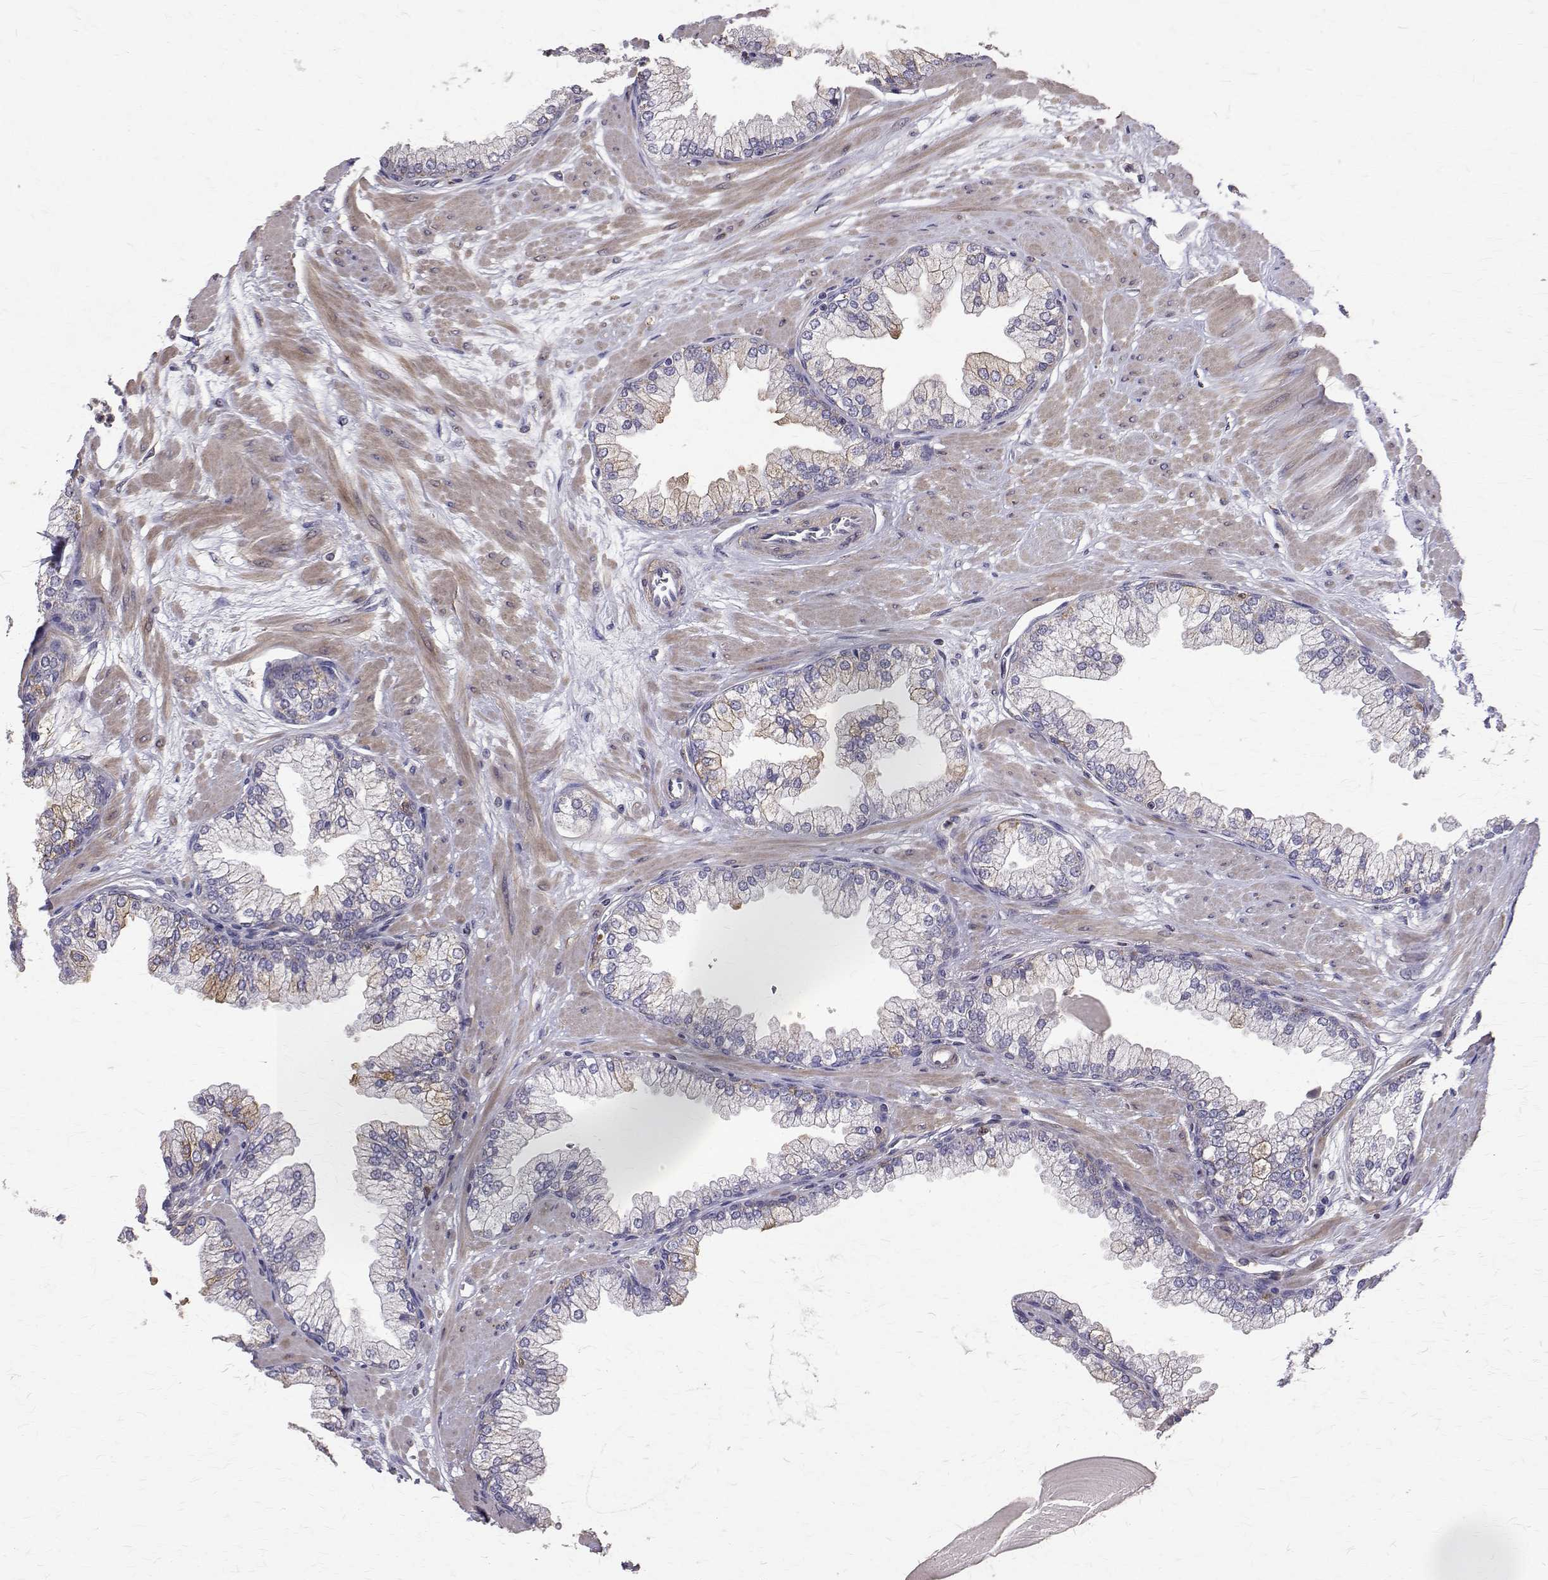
{"staining": {"intensity": "negative", "quantity": "none", "location": "none"}, "tissue": "prostate", "cell_type": "Glandular cells", "image_type": "normal", "snomed": [{"axis": "morphology", "description": "Normal tissue, NOS"}, {"axis": "topography", "description": "Prostate"}, {"axis": "topography", "description": "Peripheral nerve tissue"}], "caption": "An IHC image of normal prostate is shown. There is no staining in glandular cells of prostate. The staining is performed using DAB (3,3'-diaminobenzidine) brown chromogen with nuclei counter-stained in using hematoxylin.", "gene": "CCDC89", "patient": {"sex": "male", "age": 61}}